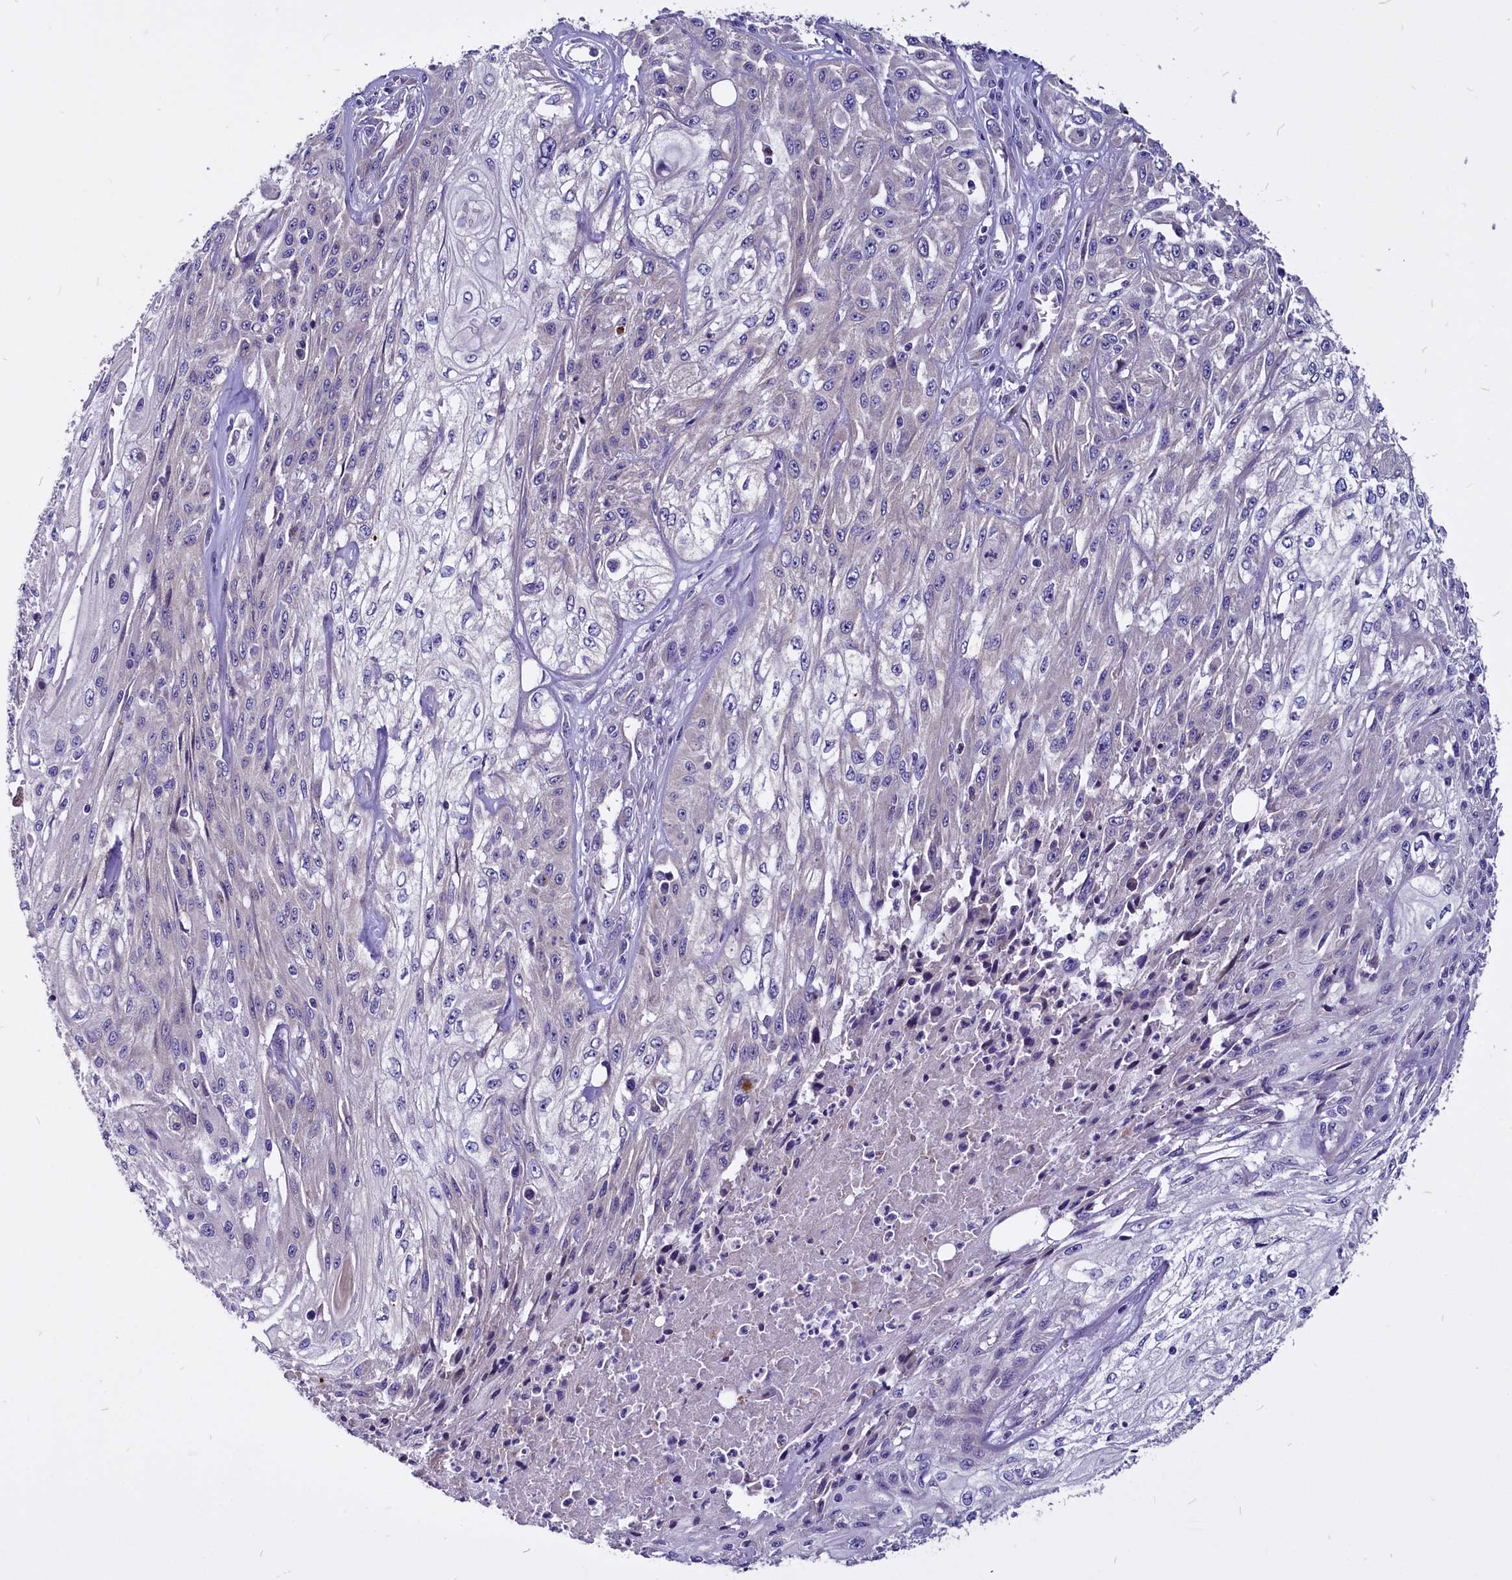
{"staining": {"intensity": "weak", "quantity": "<25%", "location": "cytoplasmic/membranous"}, "tissue": "skin cancer", "cell_type": "Tumor cells", "image_type": "cancer", "snomed": [{"axis": "morphology", "description": "Squamous cell carcinoma, NOS"}, {"axis": "morphology", "description": "Squamous cell carcinoma, metastatic, NOS"}, {"axis": "topography", "description": "Skin"}, {"axis": "topography", "description": "Lymph node"}], "caption": "Image shows no significant protein expression in tumor cells of skin squamous cell carcinoma.", "gene": "CEP170", "patient": {"sex": "male", "age": 75}}